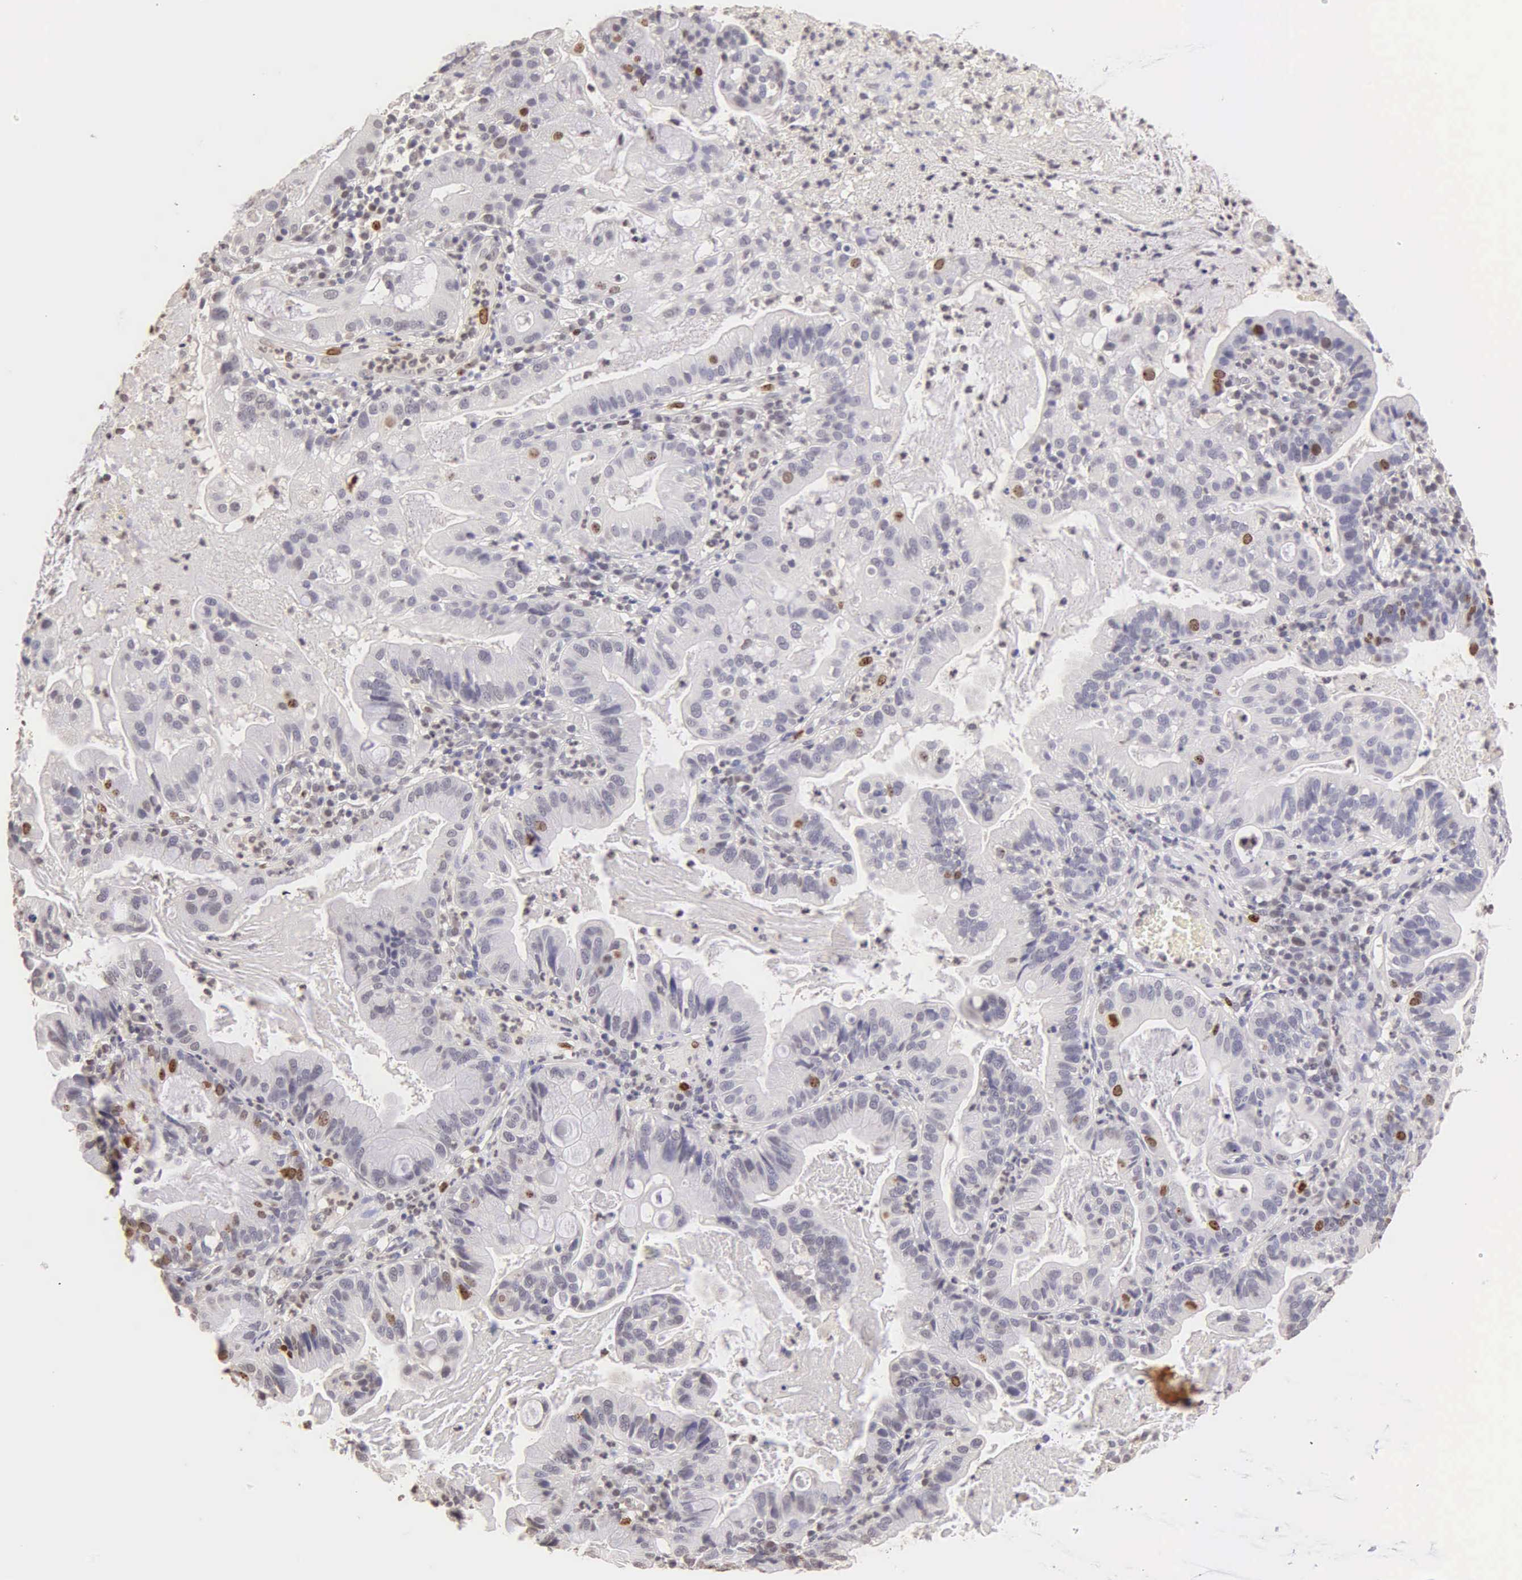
{"staining": {"intensity": "moderate", "quantity": "<25%", "location": "nuclear"}, "tissue": "cervical cancer", "cell_type": "Tumor cells", "image_type": "cancer", "snomed": [{"axis": "morphology", "description": "Adenocarcinoma, NOS"}, {"axis": "topography", "description": "Cervix"}], "caption": "Brown immunohistochemical staining in adenocarcinoma (cervical) displays moderate nuclear staining in about <25% of tumor cells.", "gene": "MKI67", "patient": {"sex": "female", "age": 41}}